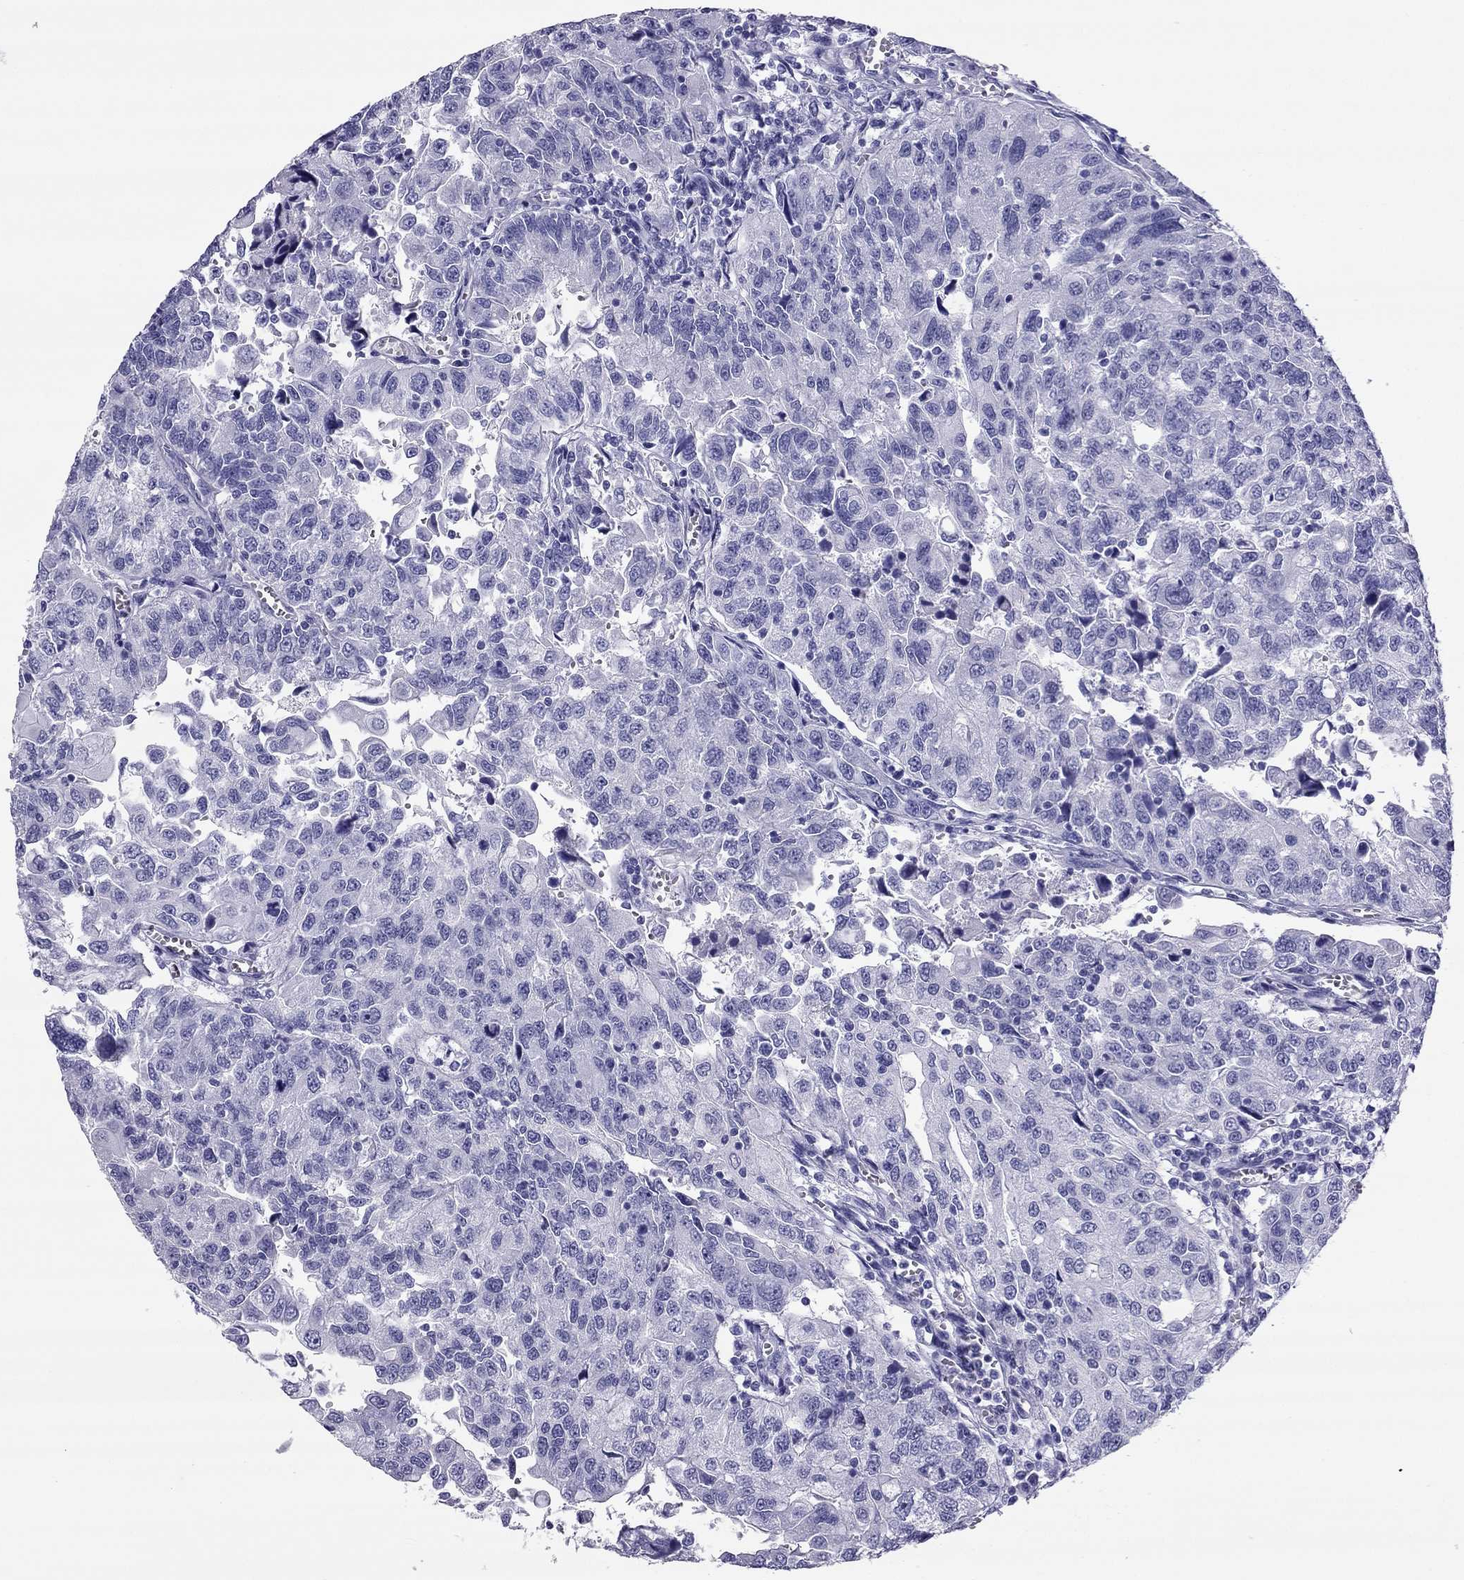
{"staining": {"intensity": "negative", "quantity": "none", "location": "none"}, "tissue": "urothelial cancer", "cell_type": "Tumor cells", "image_type": "cancer", "snomed": [{"axis": "morphology", "description": "Urothelial carcinoma, NOS"}, {"axis": "morphology", "description": "Urothelial carcinoma, High grade"}, {"axis": "topography", "description": "Urinary bladder"}], "caption": "Immunohistochemical staining of transitional cell carcinoma reveals no significant positivity in tumor cells.", "gene": "PDE6A", "patient": {"sex": "female", "age": 73}}